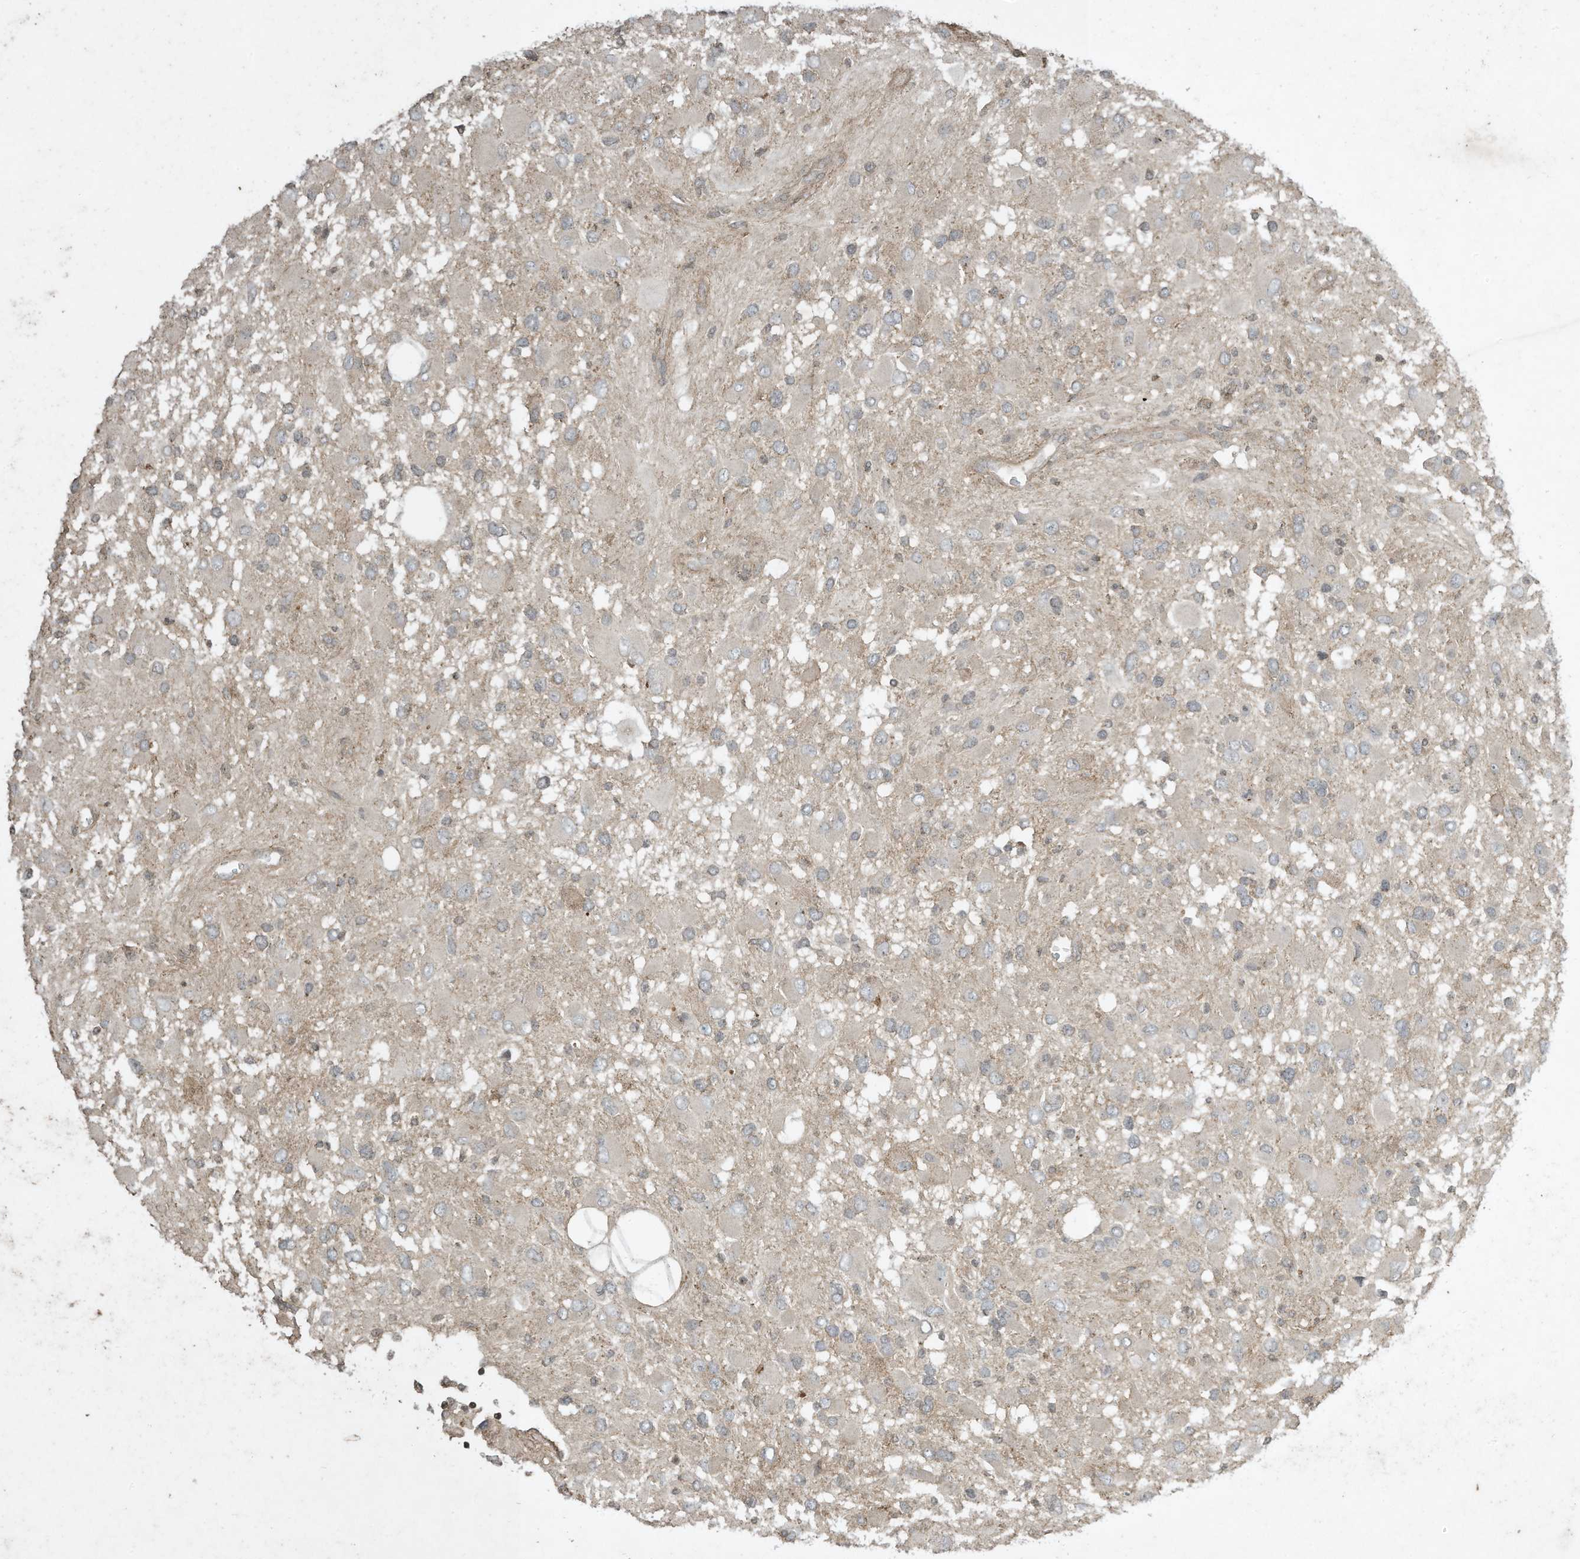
{"staining": {"intensity": "negative", "quantity": "none", "location": "none"}, "tissue": "glioma", "cell_type": "Tumor cells", "image_type": "cancer", "snomed": [{"axis": "morphology", "description": "Glioma, malignant, High grade"}, {"axis": "topography", "description": "Brain"}], "caption": "The micrograph shows no staining of tumor cells in glioma.", "gene": "MATN2", "patient": {"sex": "male", "age": 53}}